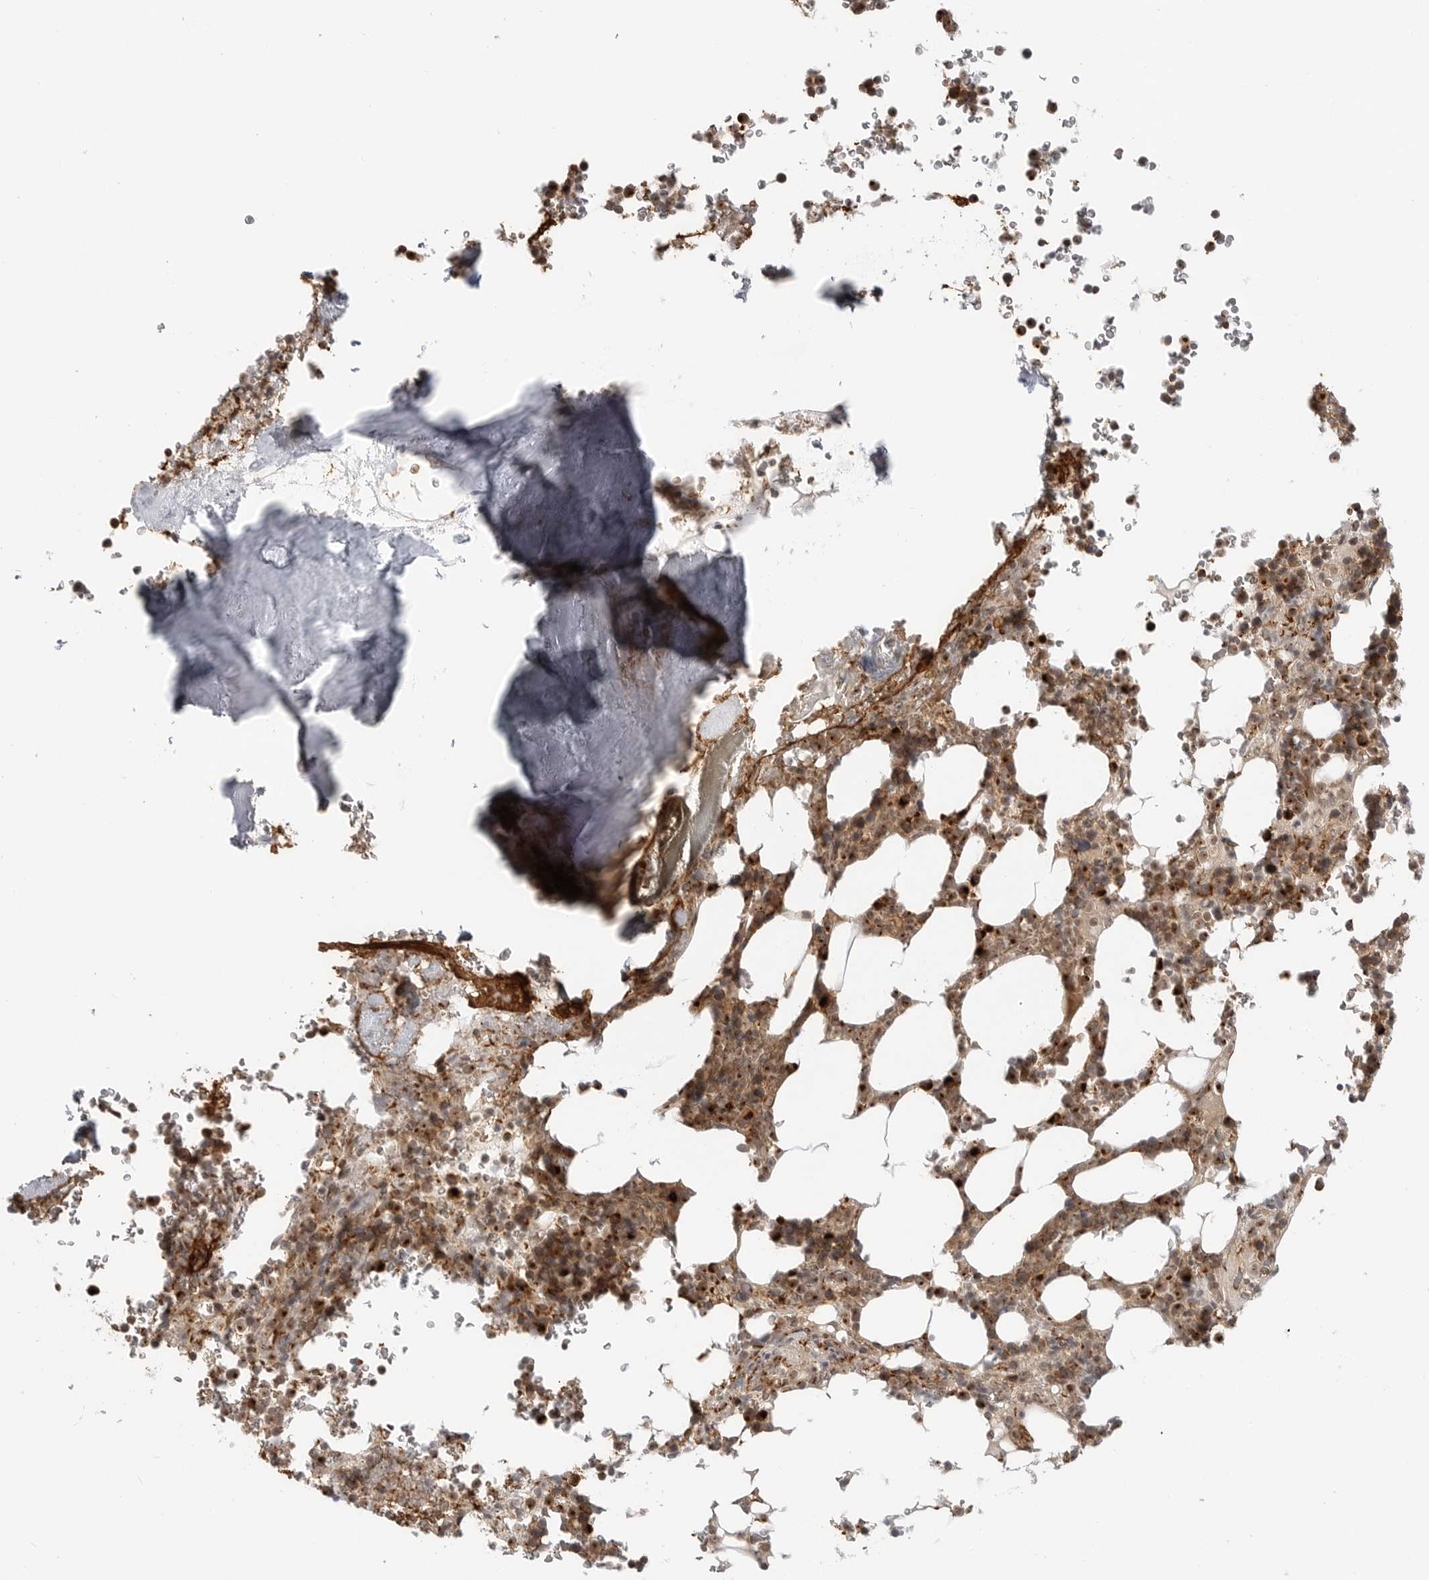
{"staining": {"intensity": "strong", "quantity": ">75%", "location": "cytoplasmic/membranous"}, "tissue": "bone marrow", "cell_type": "Hematopoietic cells", "image_type": "normal", "snomed": [{"axis": "morphology", "description": "Normal tissue, NOS"}, {"axis": "topography", "description": "Bone marrow"}], "caption": "Immunohistochemical staining of normal human bone marrow shows strong cytoplasmic/membranous protein positivity in about >75% of hematopoietic cells. The protein of interest is stained brown, and the nuclei are stained in blue (DAB (3,3'-diaminobenzidine) IHC with brightfield microscopy, high magnification).", "gene": "COPA", "patient": {"sex": "male", "age": 58}}